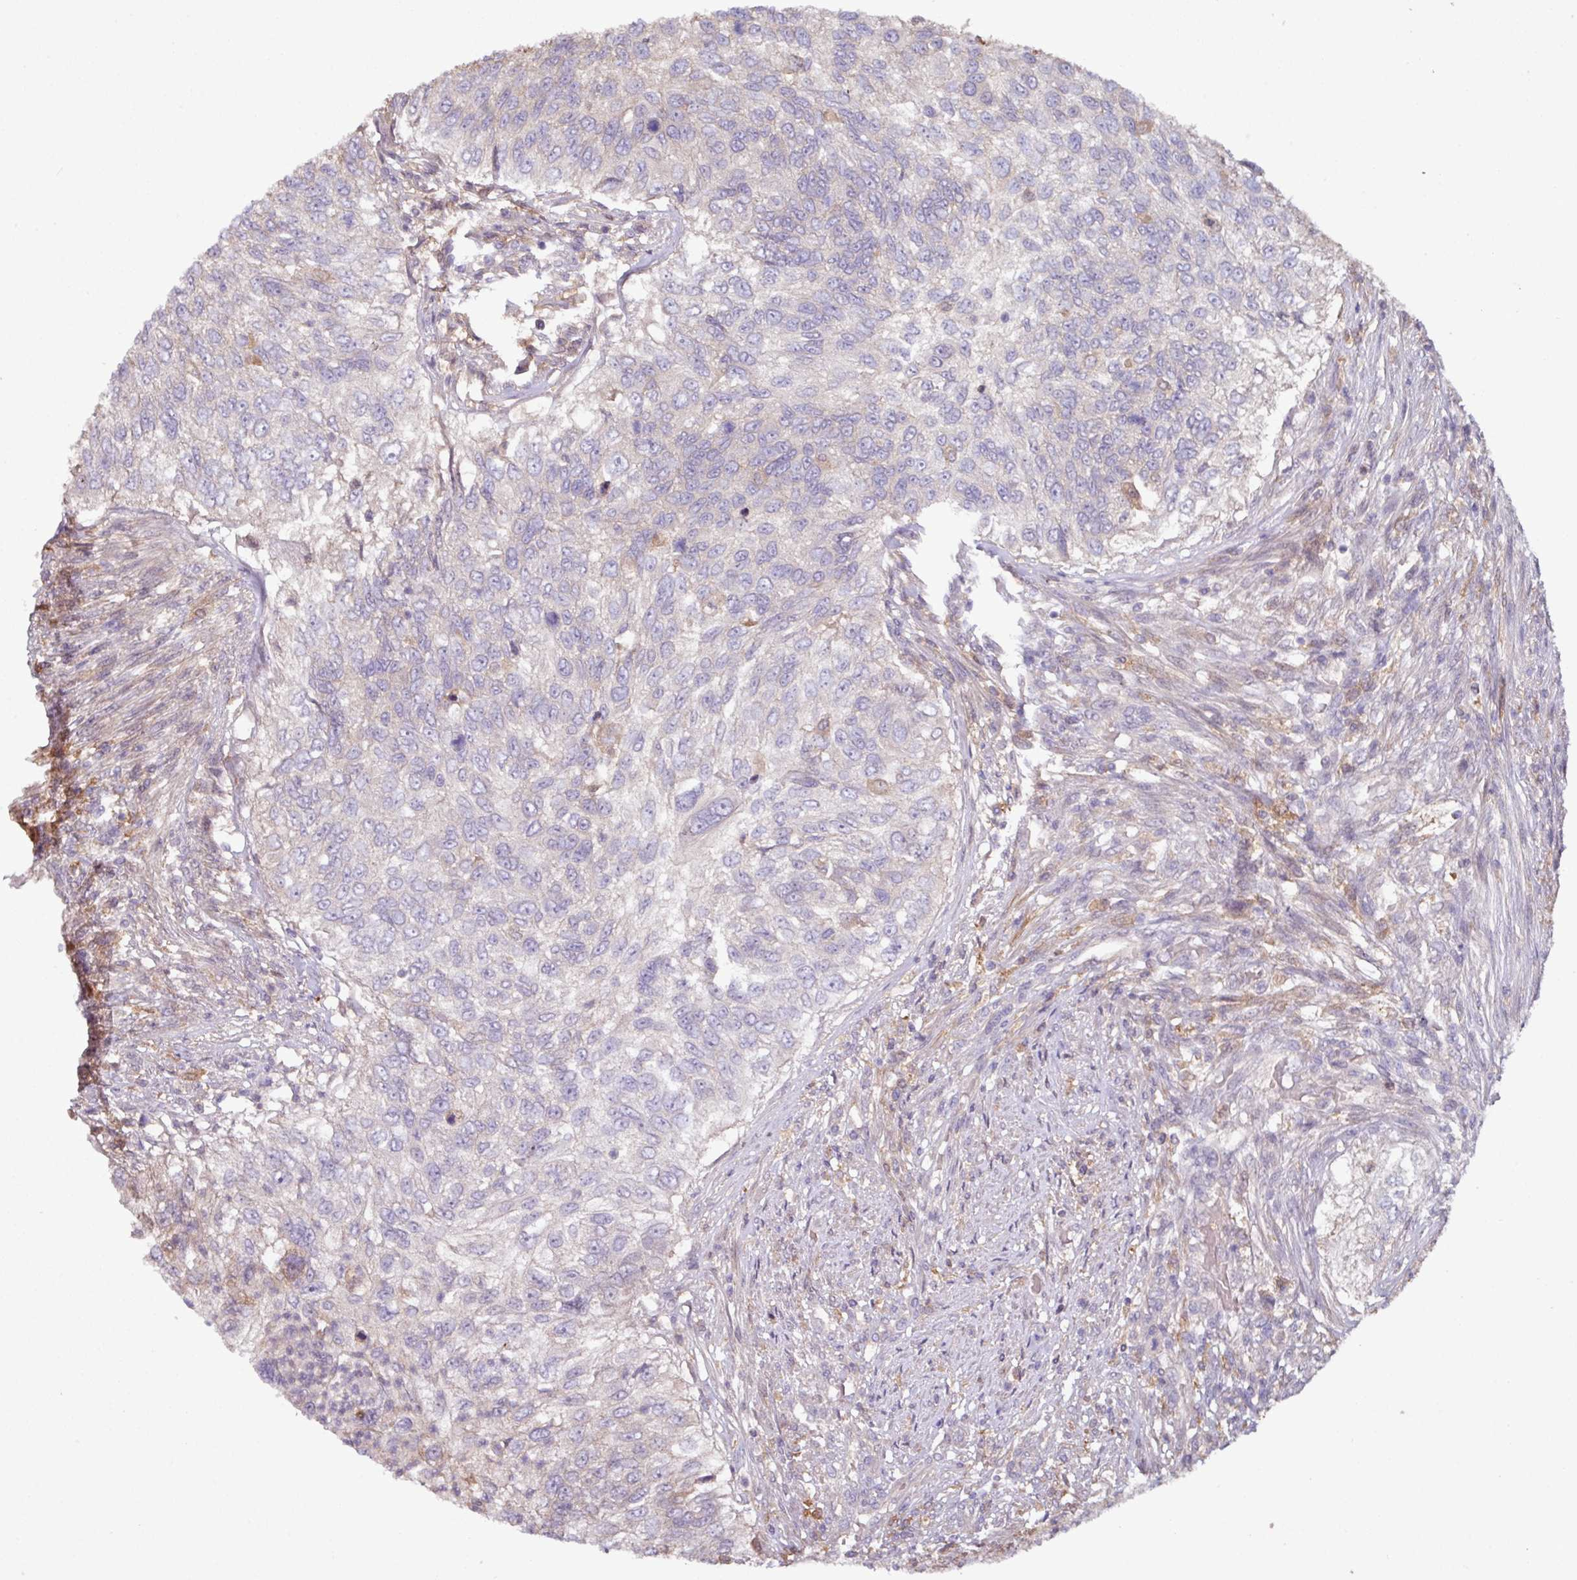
{"staining": {"intensity": "negative", "quantity": "none", "location": "none"}, "tissue": "urothelial cancer", "cell_type": "Tumor cells", "image_type": "cancer", "snomed": [{"axis": "morphology", "description": "Urothelial carcinoma, High grade"}, {"axis": "topography", "description": "Urinary bladder"}], "caption": "The histopathology image demonstrates no staining of tumor cells in urothelial cancer.", "gene": "GNPDA1", "patient": {"sex": "female", "age": 60}}